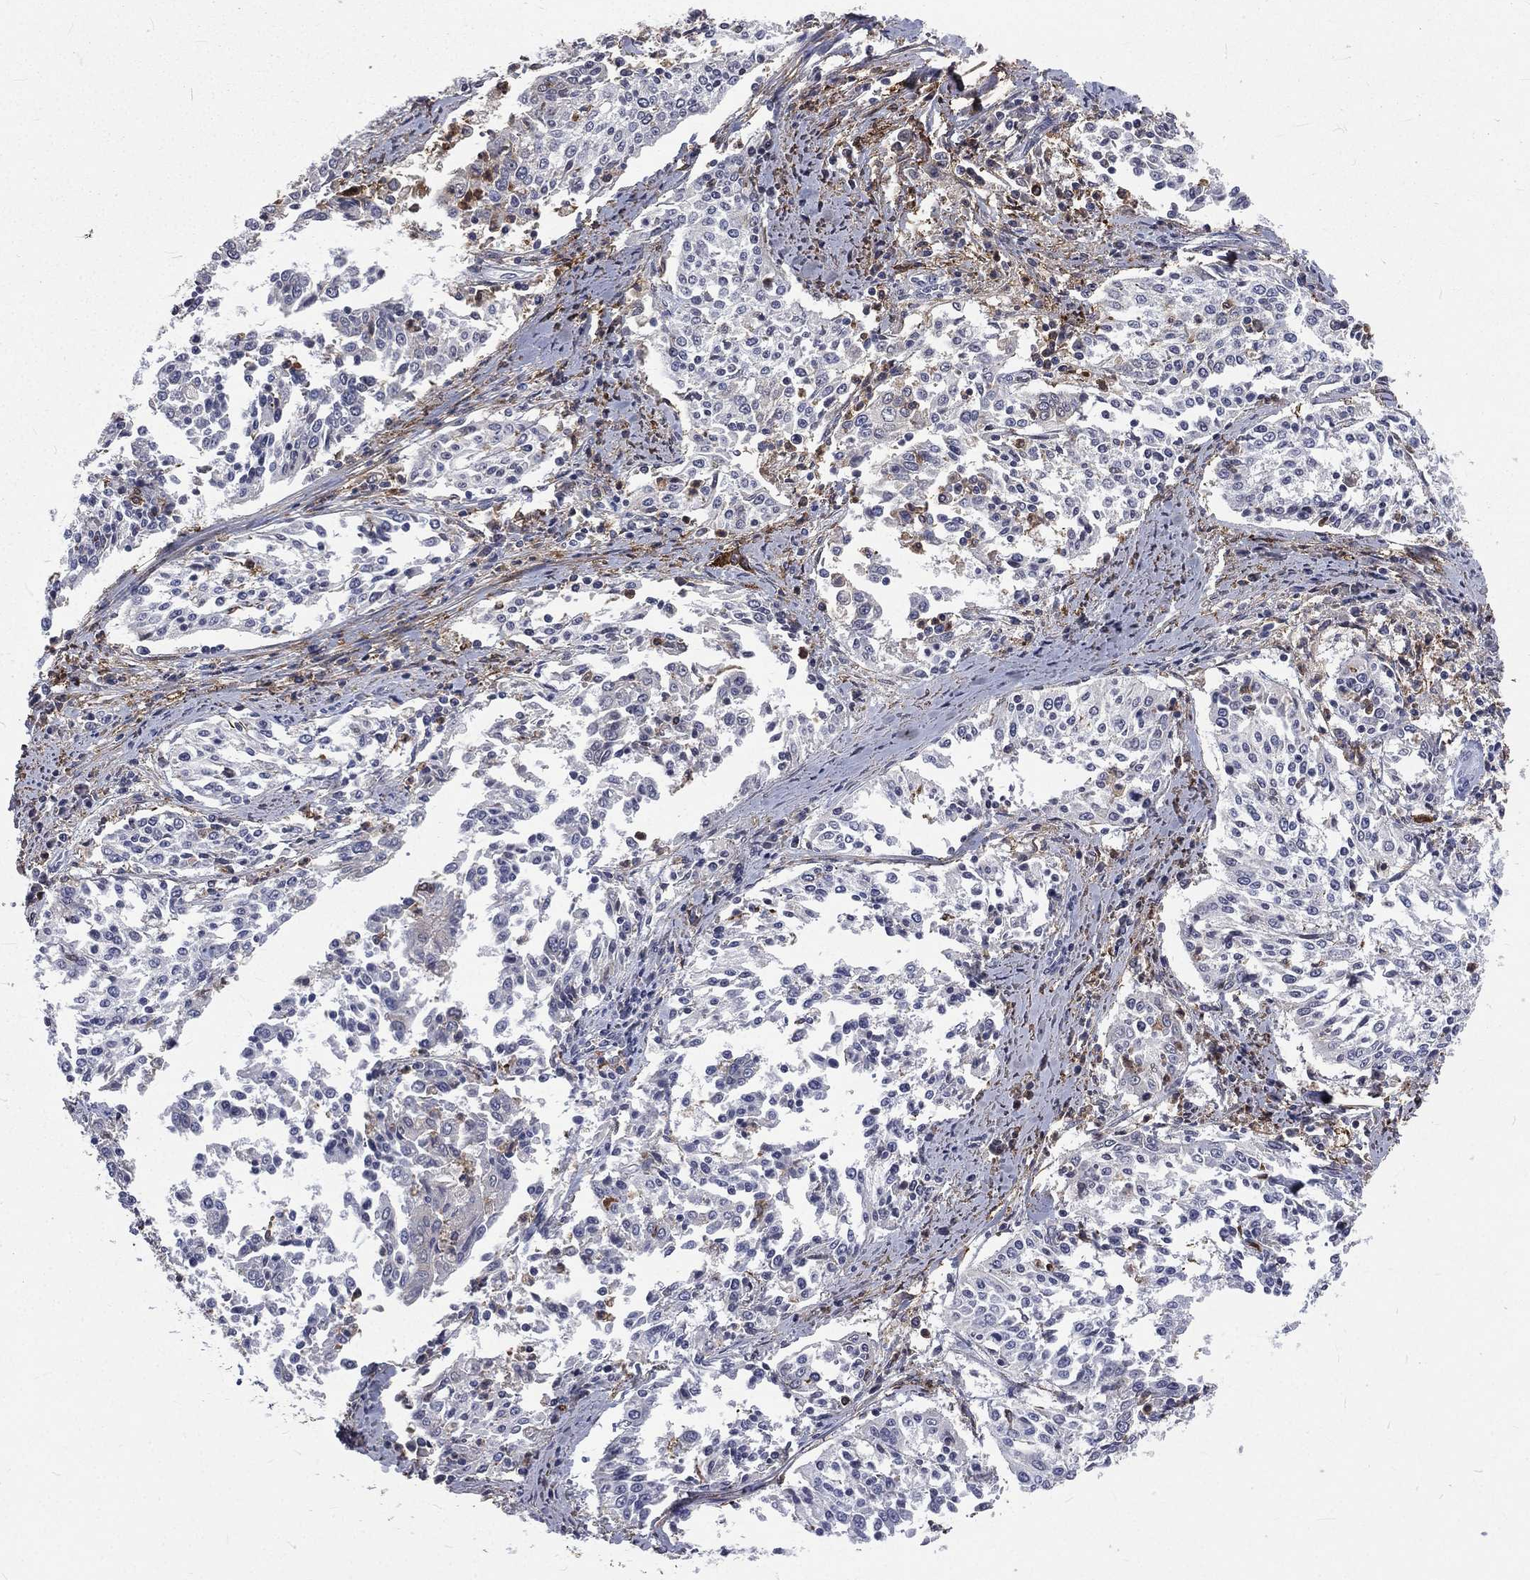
{"staining": {"intensity": "negative", "quantity": "none", "location": "none"}, "tissue": "cervical cancer", "cell_type": "Tumor cells", "image_type": "cancer", "snomed": [{"axis": "morphology", "description": "Squamous cell carcinoma, NOS"}, {"axis": "topography", "description": "Cervix"}], "caption": "A high-resolution photomicrograph shows IHC staining of cervical squamous cell carcinoma, which reveals no significant staining in tumor cells. (IHC, brightfield microscopy, high magnification).", "gene": "BASP1", "patient": {"sex": "female", "age": 41}}